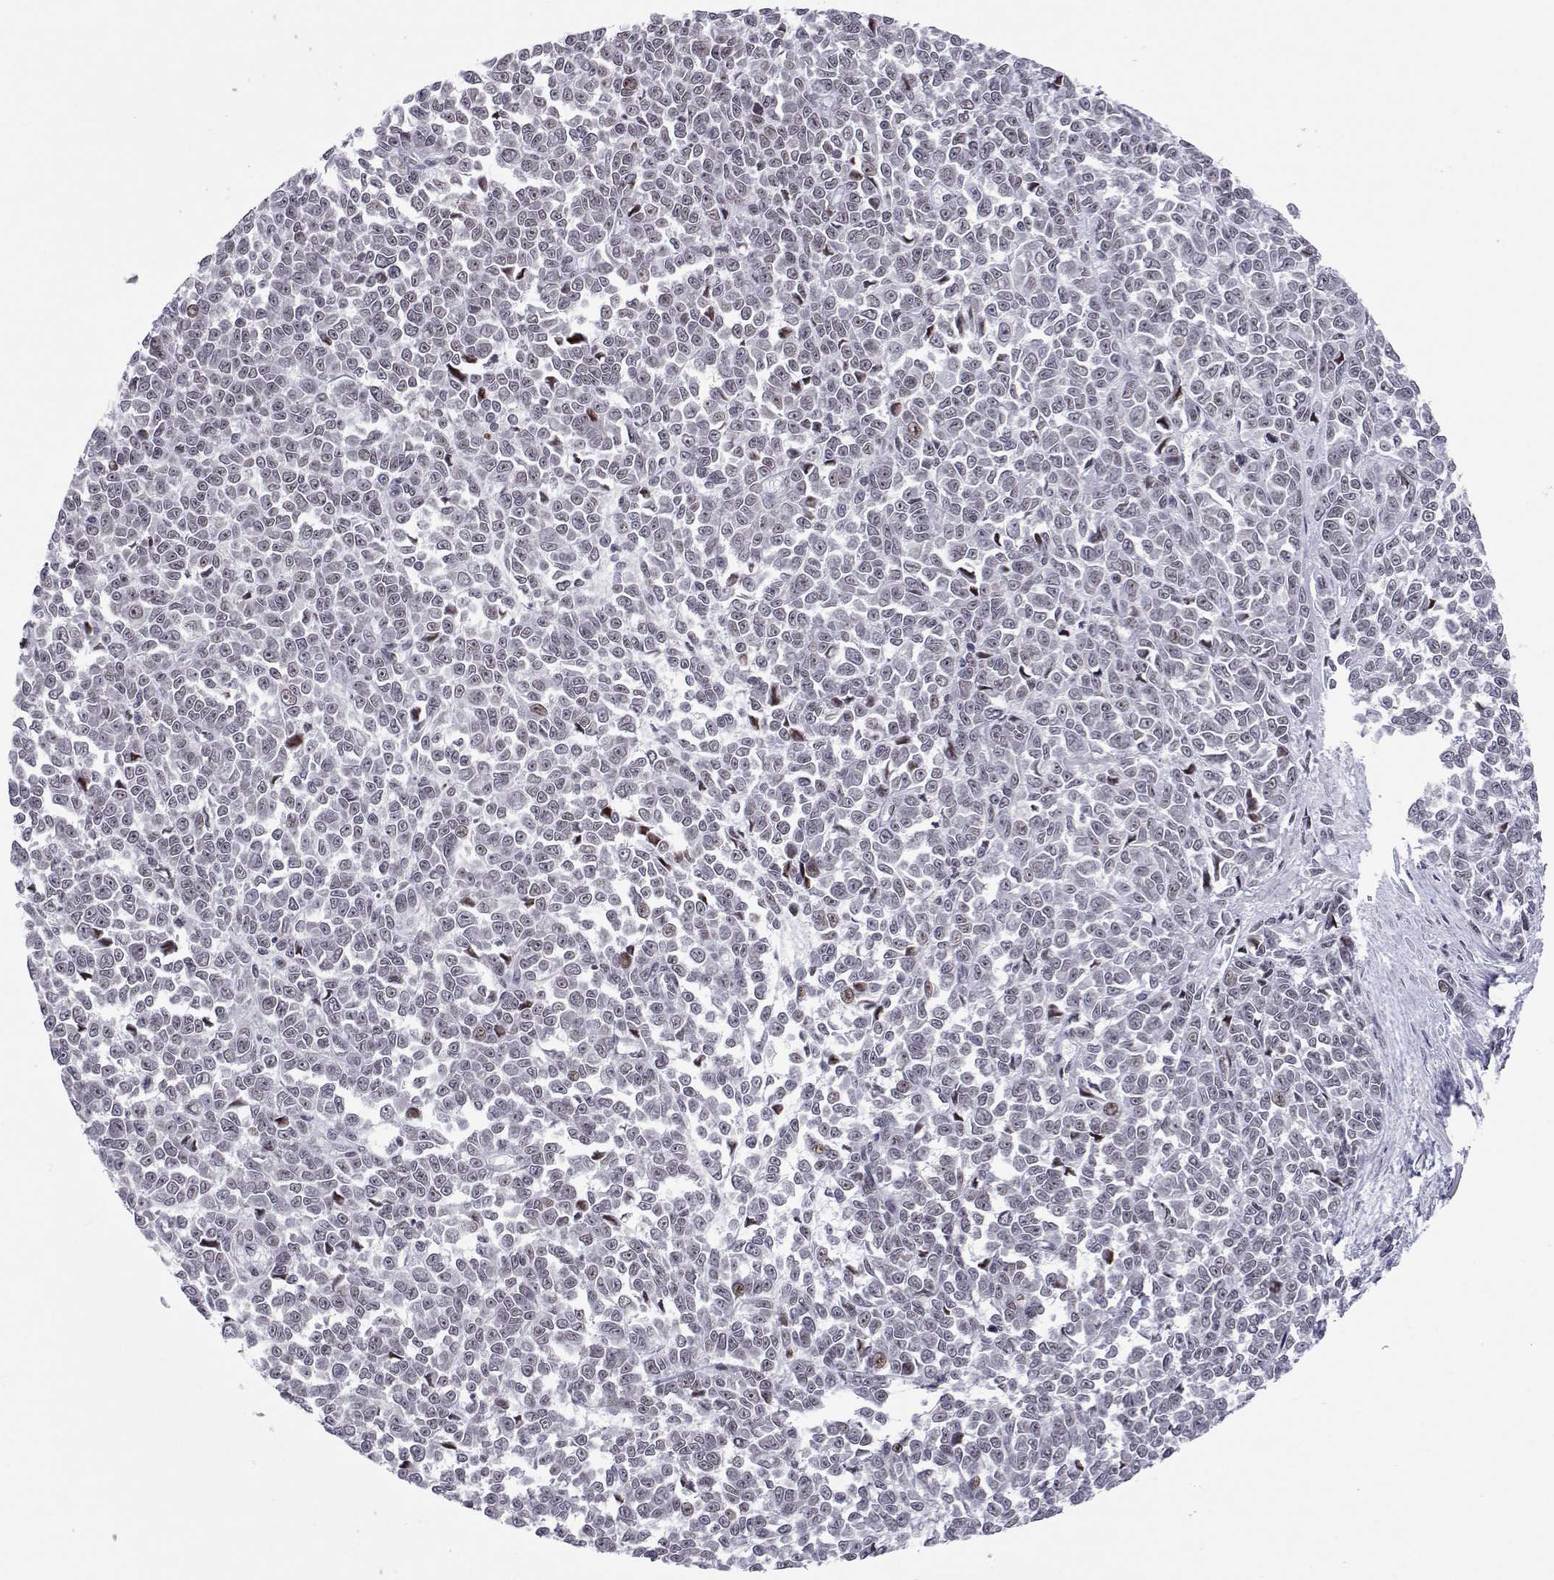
{"staining": {"intensity": "negative", "quantity": "none", "location": "none"}, "tissue": "melanoma", "cell_type": "Tumor cells", "image_type": "cancer", "snomed": [{"axis": "morphology", "description": "Malignant melanoma, NOS"}, {"axis": "topography", "description": "Skin"}], "caption": "Tumor cells show no significant protein expression in malignant melanoma. Brightfield microscopy of immunohistochemistry stained with DAB (brown) and hematoxylin (blue), captured at high magnification.", "gene": "SIX6", "patient": {"sex": "female", "age": 95}}